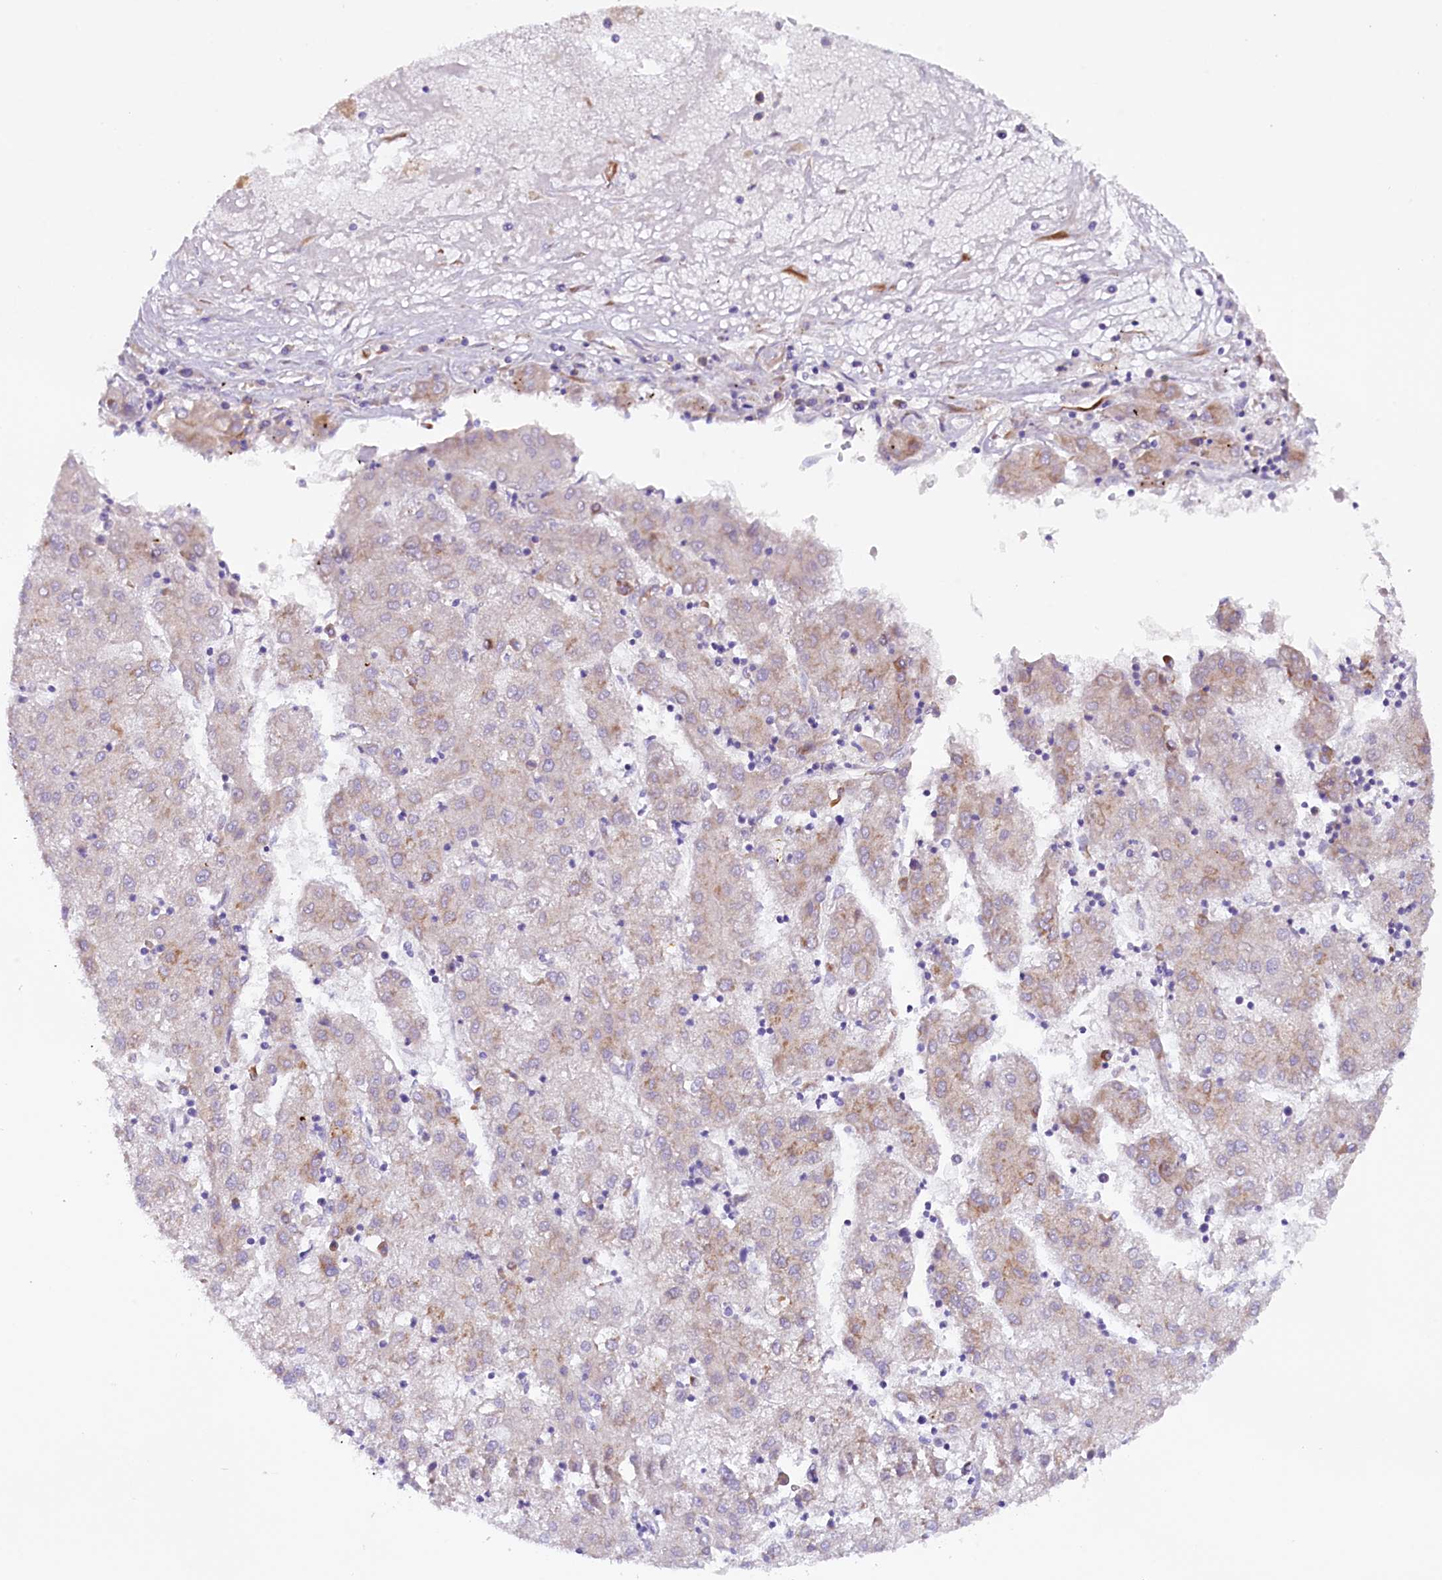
{"staining": {"intensity": "weak", "quantity": "<25%", "location": "cytoplasmic/membranous"}, "tissue": "liver cancer", "cell_type": "Tumor cells", "image_type": "cancer", "snomed": [{"axis": "morphology", "description": "Carcinoma, Hepatocellular, NOS"}, {"axis": "topography", "description": "Liver"}], "caption": "The IHC image has no significant staining in tumor cells of liver hepatocellular carcinoma tissue.", "gene": "SSC5D", "patient": {"sex": "male", "age": 72}}